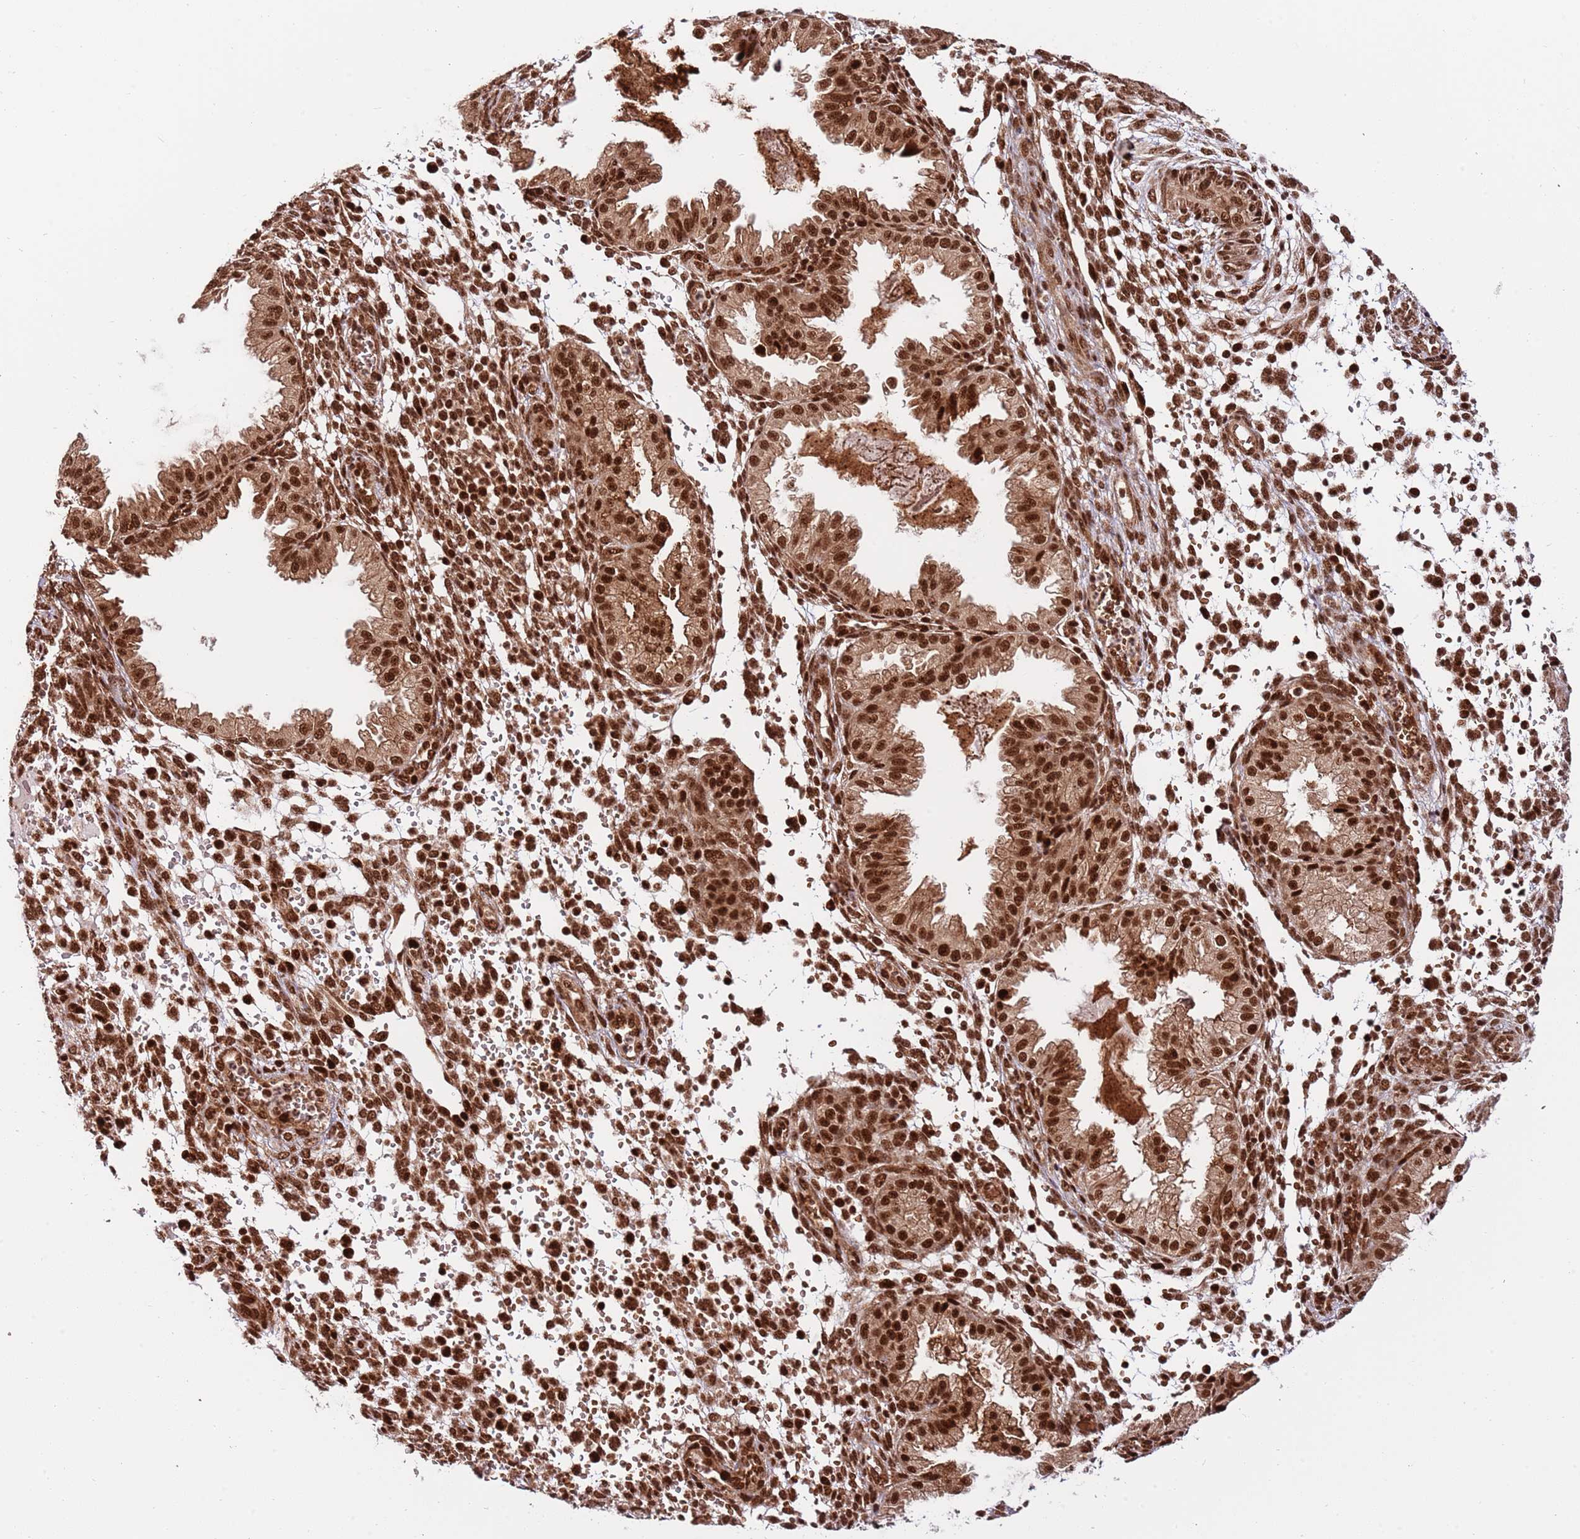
{"staining": {"intensity": "strong", "quantity": ">75%", "location": "cytoplasmic/membranous,nuclear"}, "tissue": "endometrium", "cell_type": "Cells in endometrial stroma", "image_type": "normal", "snomed": [{"axis": "morphology", "description": "Normal tissue, NOS"}, {"axis": "topography", "description": "Endometrium"}], "caption": "Immunohistochemistry image of unremarkable endometrium: endometrium stained using IHC shows high levels of strong protein expression localized specifically in the cytoplasmic/membranous,nuclear of cells in endometrial stroma, appearing as a cytoplasmic/membranous,nuclear brown color.", "gene": "RIF1", "patient": {"sex": "female", "age": 33}}